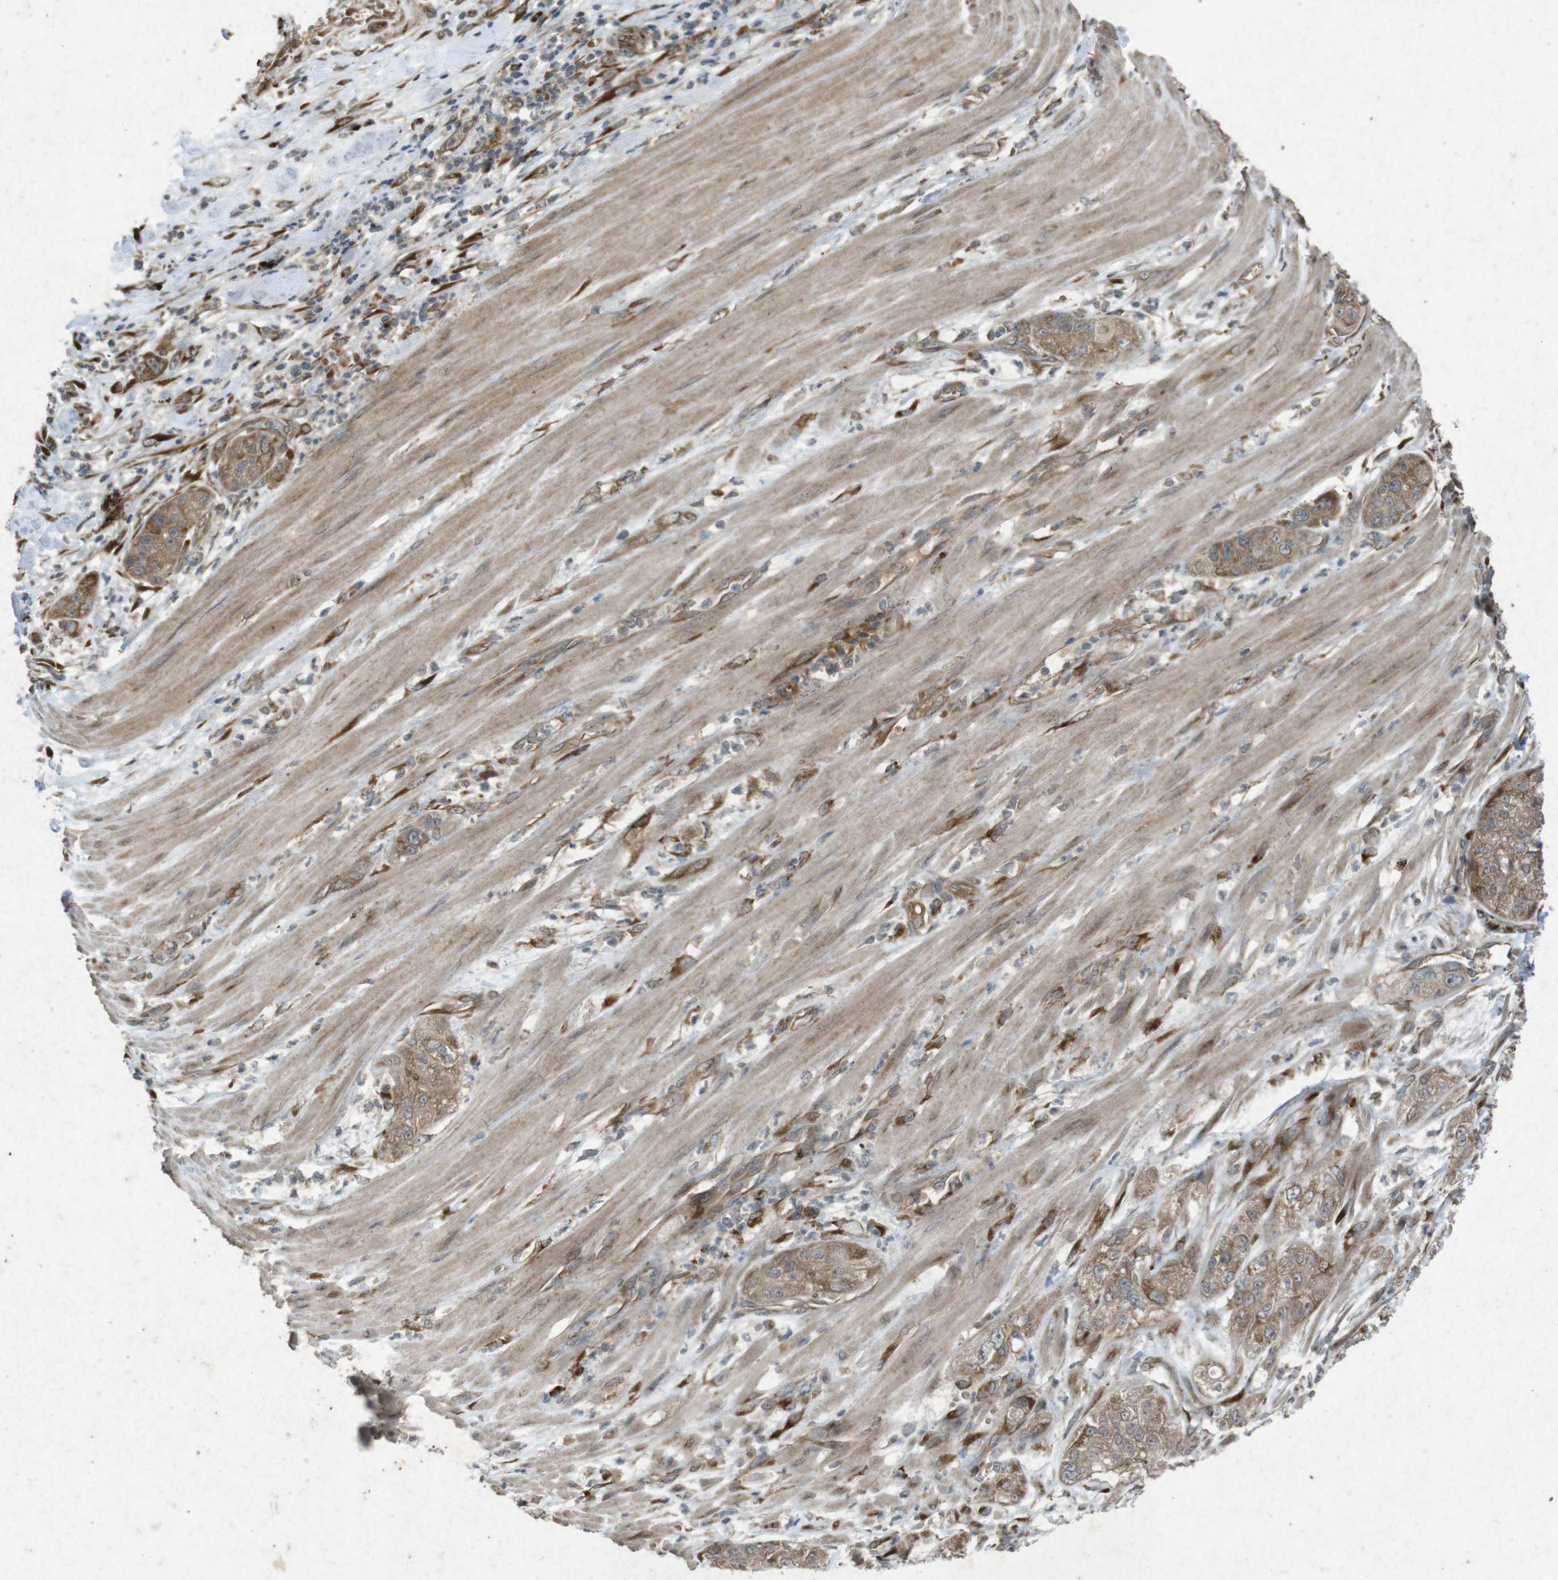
{"staining": {"intensity": "weak", "quantity": ">75%", "location": "cytoplasmic/membranous"}, "tissue": "pancreatic cancer", "cell_type": "Tumor cells", "image_type": "cancer", "snomed": [{"axis": "morphology", "description": "Adenocarcinoma, NOS"}, {"axis": "topography", "description": "Pancreas"}], "caption": "A brown stain labels weak cytoplasmic/membranous staining of a protein in human pancreatic cancer (adenocarcinoma) tumor cells.", "gene": "FLCN", "patient": {"sex": "female", "age": 78}}